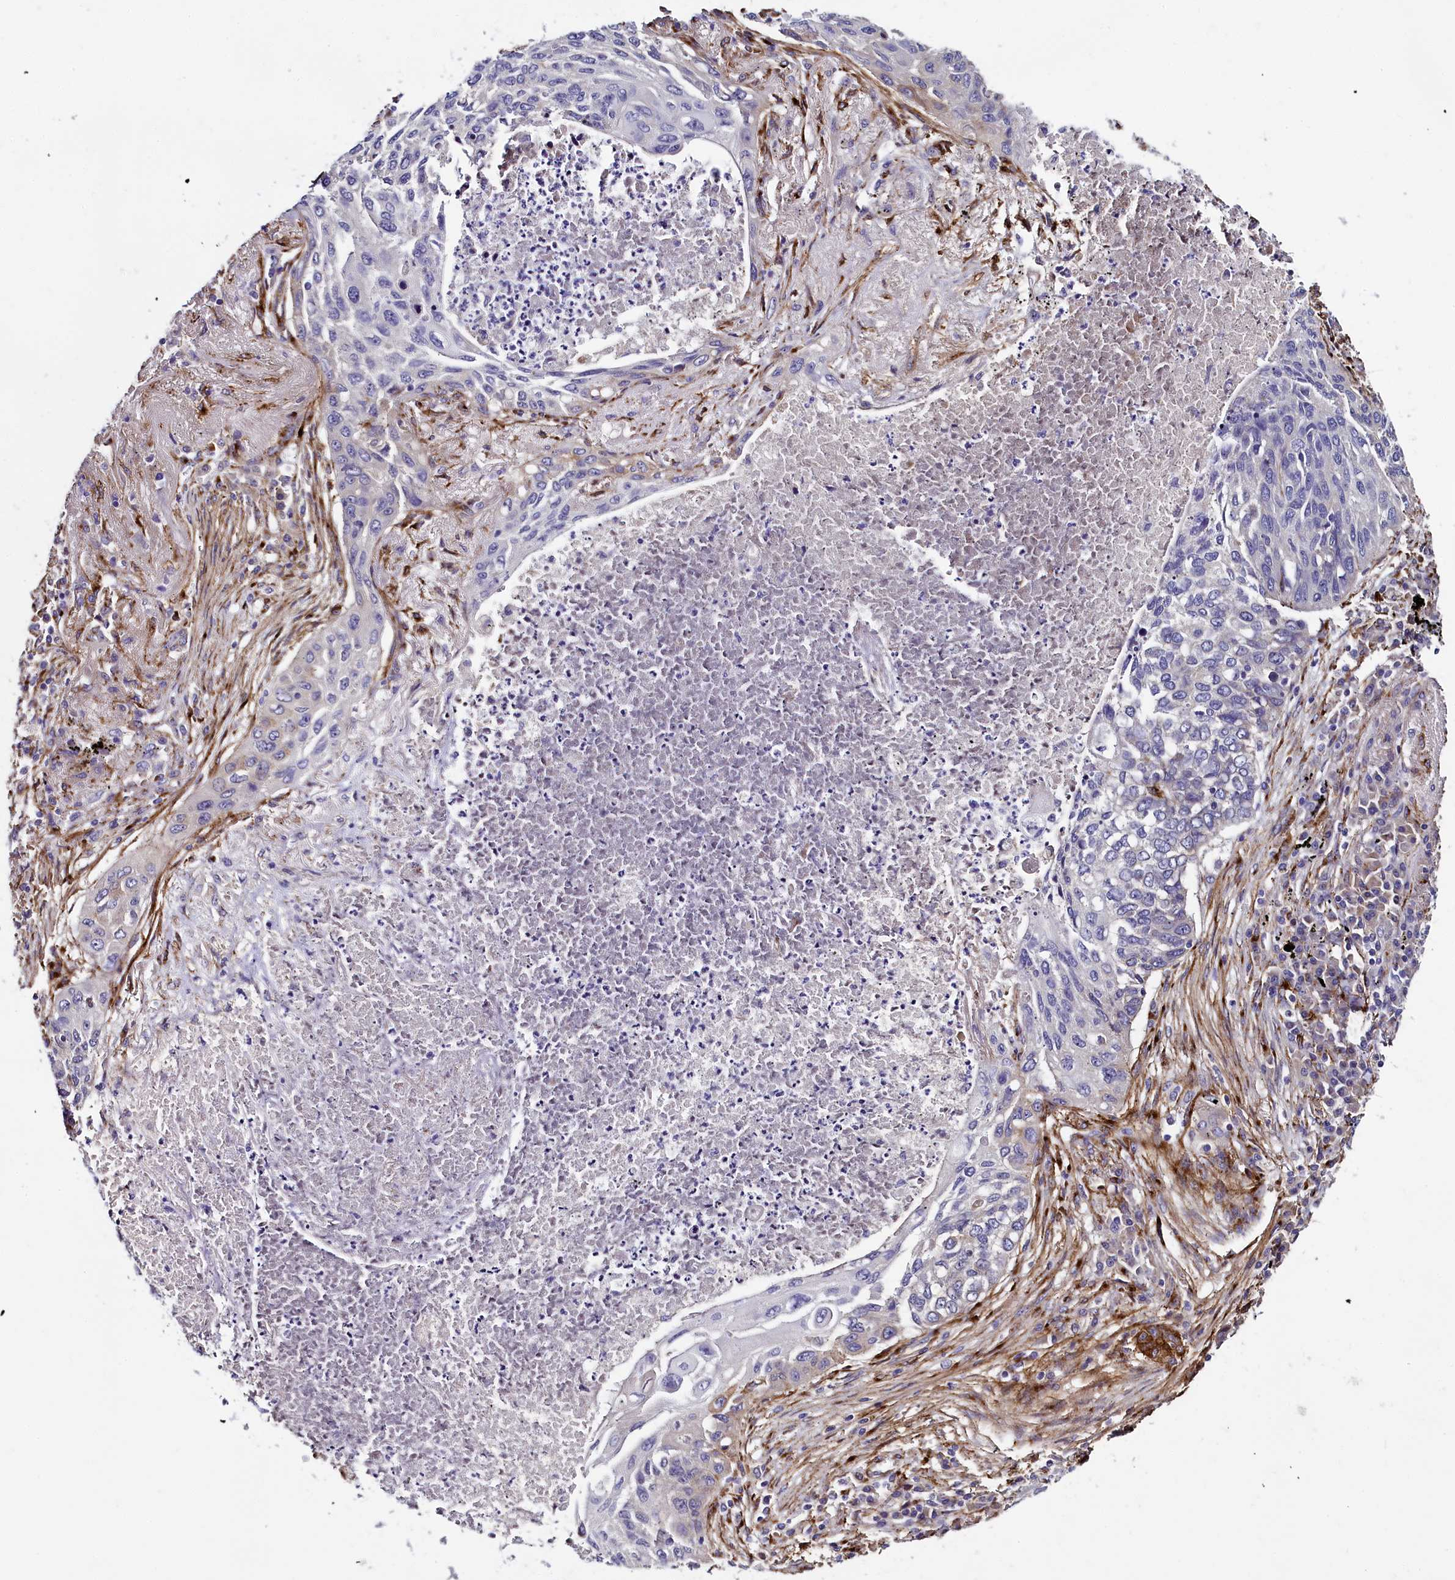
{"staining": {"intensity": "weak", "quantity": "<25%", "location": "cytoplasmic/membranous"}, "tissue": "lung cancer", "cell_type": "Tumor cells", "image_type": "cancer", "snomed": [{"axis": "morphology", "description": "Squamous cell carcinoma, NOS"}, {"axis": "topography", "description": "Lung"}], "caption": "This photomicrograph is of lung cancer stained with immunohistochemistry to label a protein in brown with the nuclei are counter-stained blue. There is no staining in tumor cells.", "gene": "MRC2", "patient": {"sex": "female", "age": 63}}